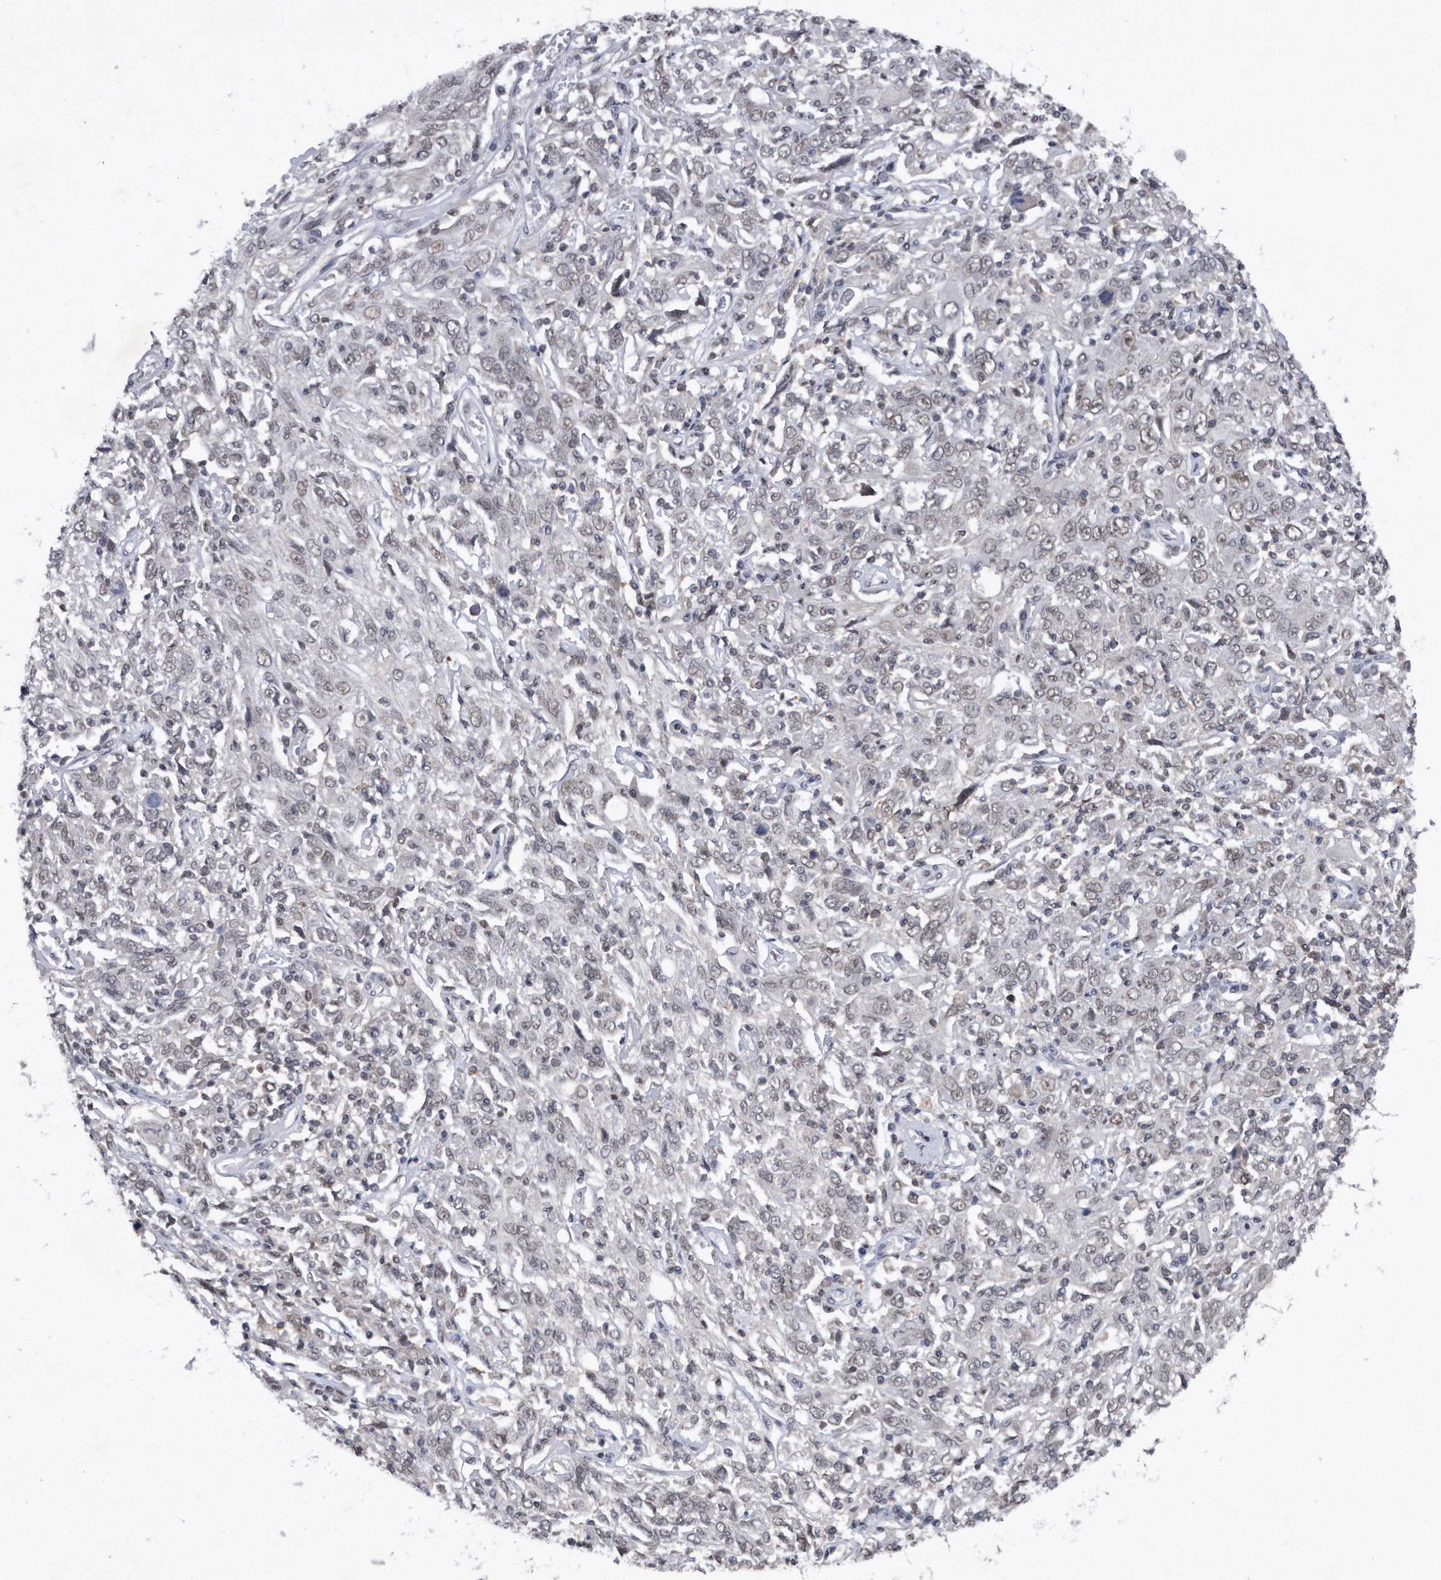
{"staining": {"intensity": "weak", "quantity": "<25%", "location": "nuclear"}, "tissue": "cervical cancer", "cell_type": "Tumor cells", "image_type": "cancer", "snomed": [{"axis": "morphology", "description": "Squamous cell carcinoma, NOS"}, {"axis": "topography", "description": "Cervix"}], "caption": "Immunohistochemistry histopathology image of cervical cancer (squamous cell carcinoma) stained for a protein (brown), which shows no staining in tumor cells.", "gene": "VIRMA", "patient": {"sex": "female", "age": 46}}